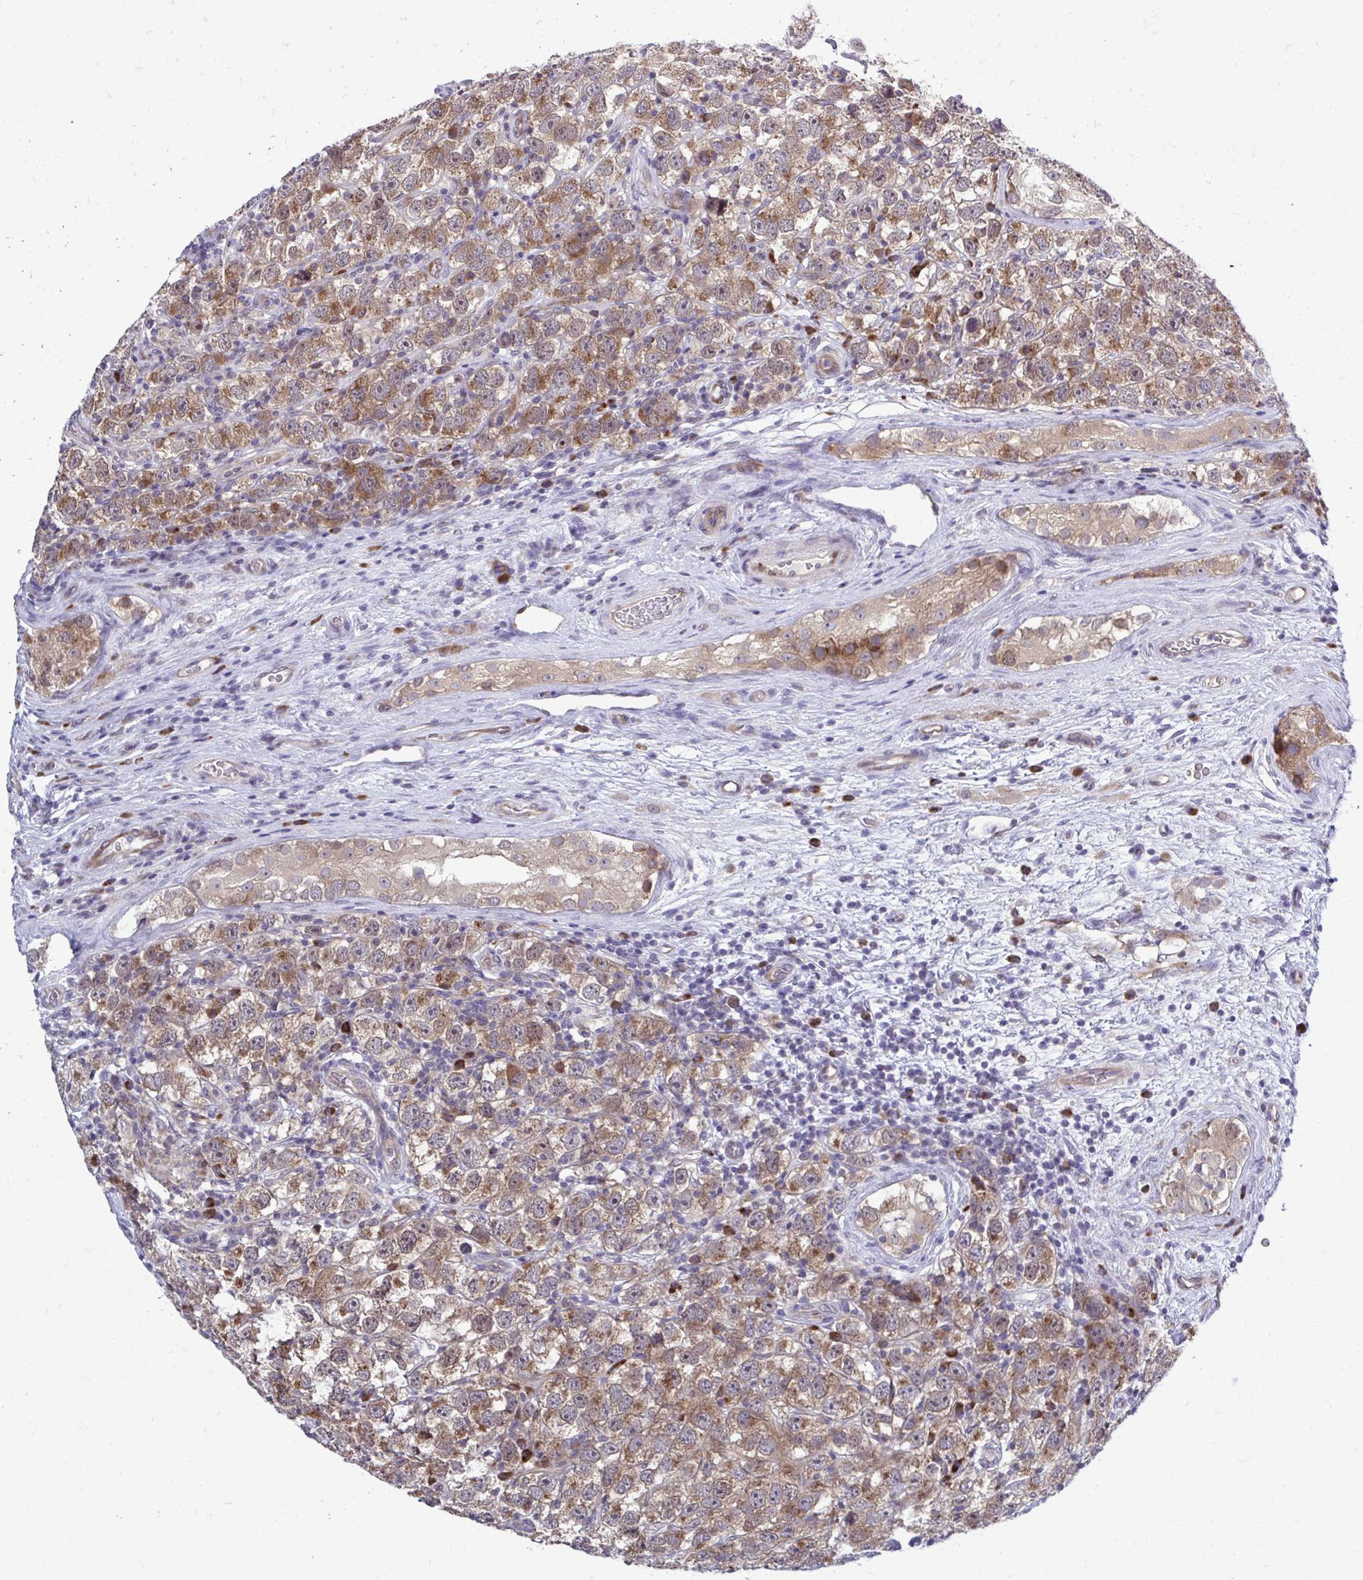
{"staining": {"intensity": "moderate", "quantity": ">75%", "location": "cytoplasmic/membranous"}, "tissue": "testis cancer", "cell_type": "Tumor cells", "image_type": "cancer", "snomed": [{"axis": "morphology", "description": "Seminoma, NOS"}, {"axis": "topography", "description": "Testis"}], "caption": "Testis seminoma stained for a protein (brown) demonstrates moderate cytoplasmic/membranous positive positivity in about >75% of tumor cells.", "gene": "SELENON", "patient": {"sex": "male", "age": 26}}